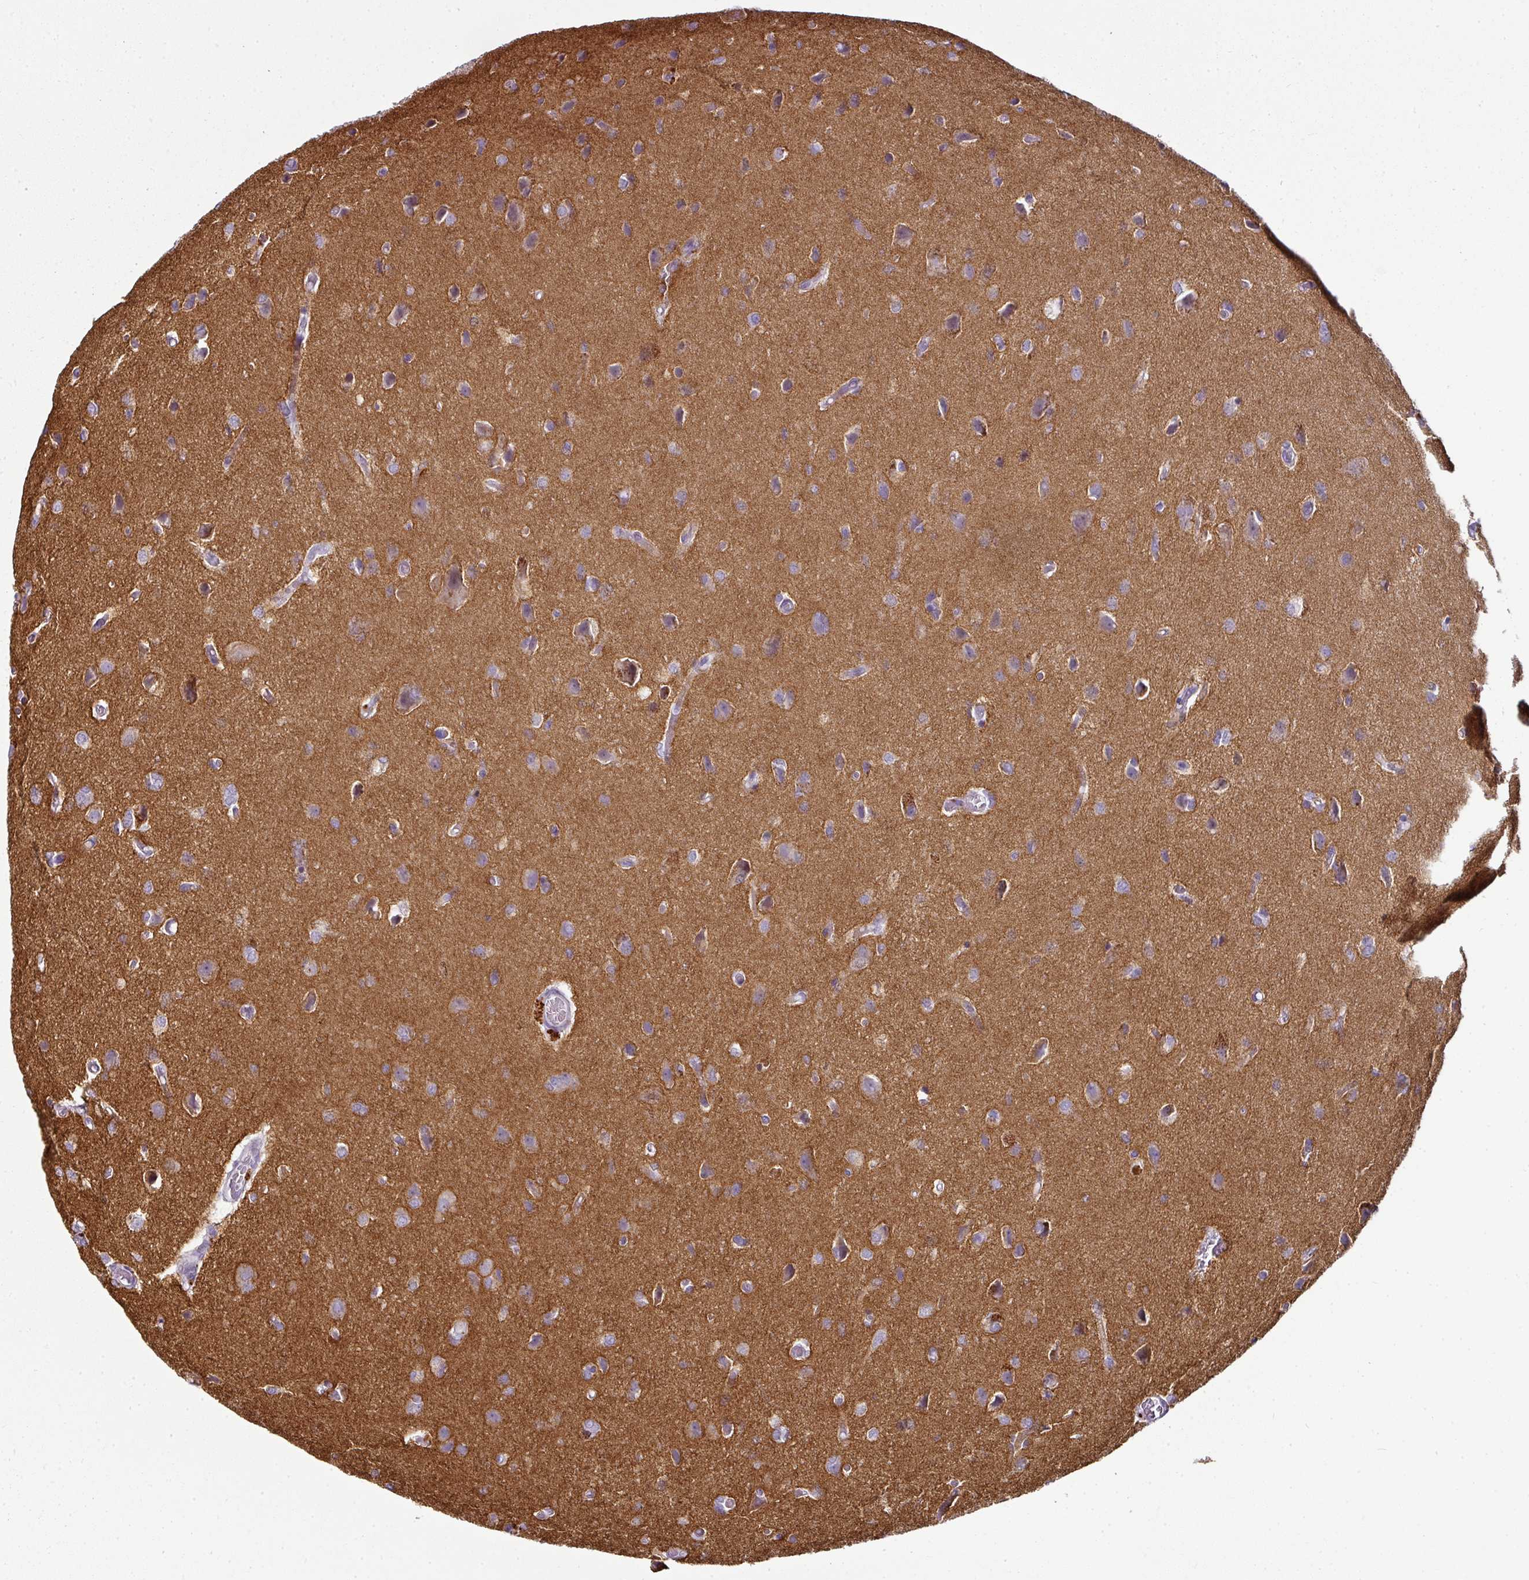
{"staining": {"intensity": "moderate", "quantity": "<25%", "location": "cytoplasmic/membranous"}, "tissue": "glioma", "cell_type": "Tumor cells", "image_type": "cancer", "snomed": [{"axis": "morphology", "description": "Glioma, malignant, High grade"}, {"axis": "topography", "description": "Brain"}], "caption": "Glioma was stained to show a protein in brown. There is low levels of moderate cytoplasmic/membranous staining in about <25% of tumor cells. The protein of interest is shown in brown color, while the nuclei are stained blue.", "gene": "SYT8", "patient": {"sex": "female", "age": 50}}